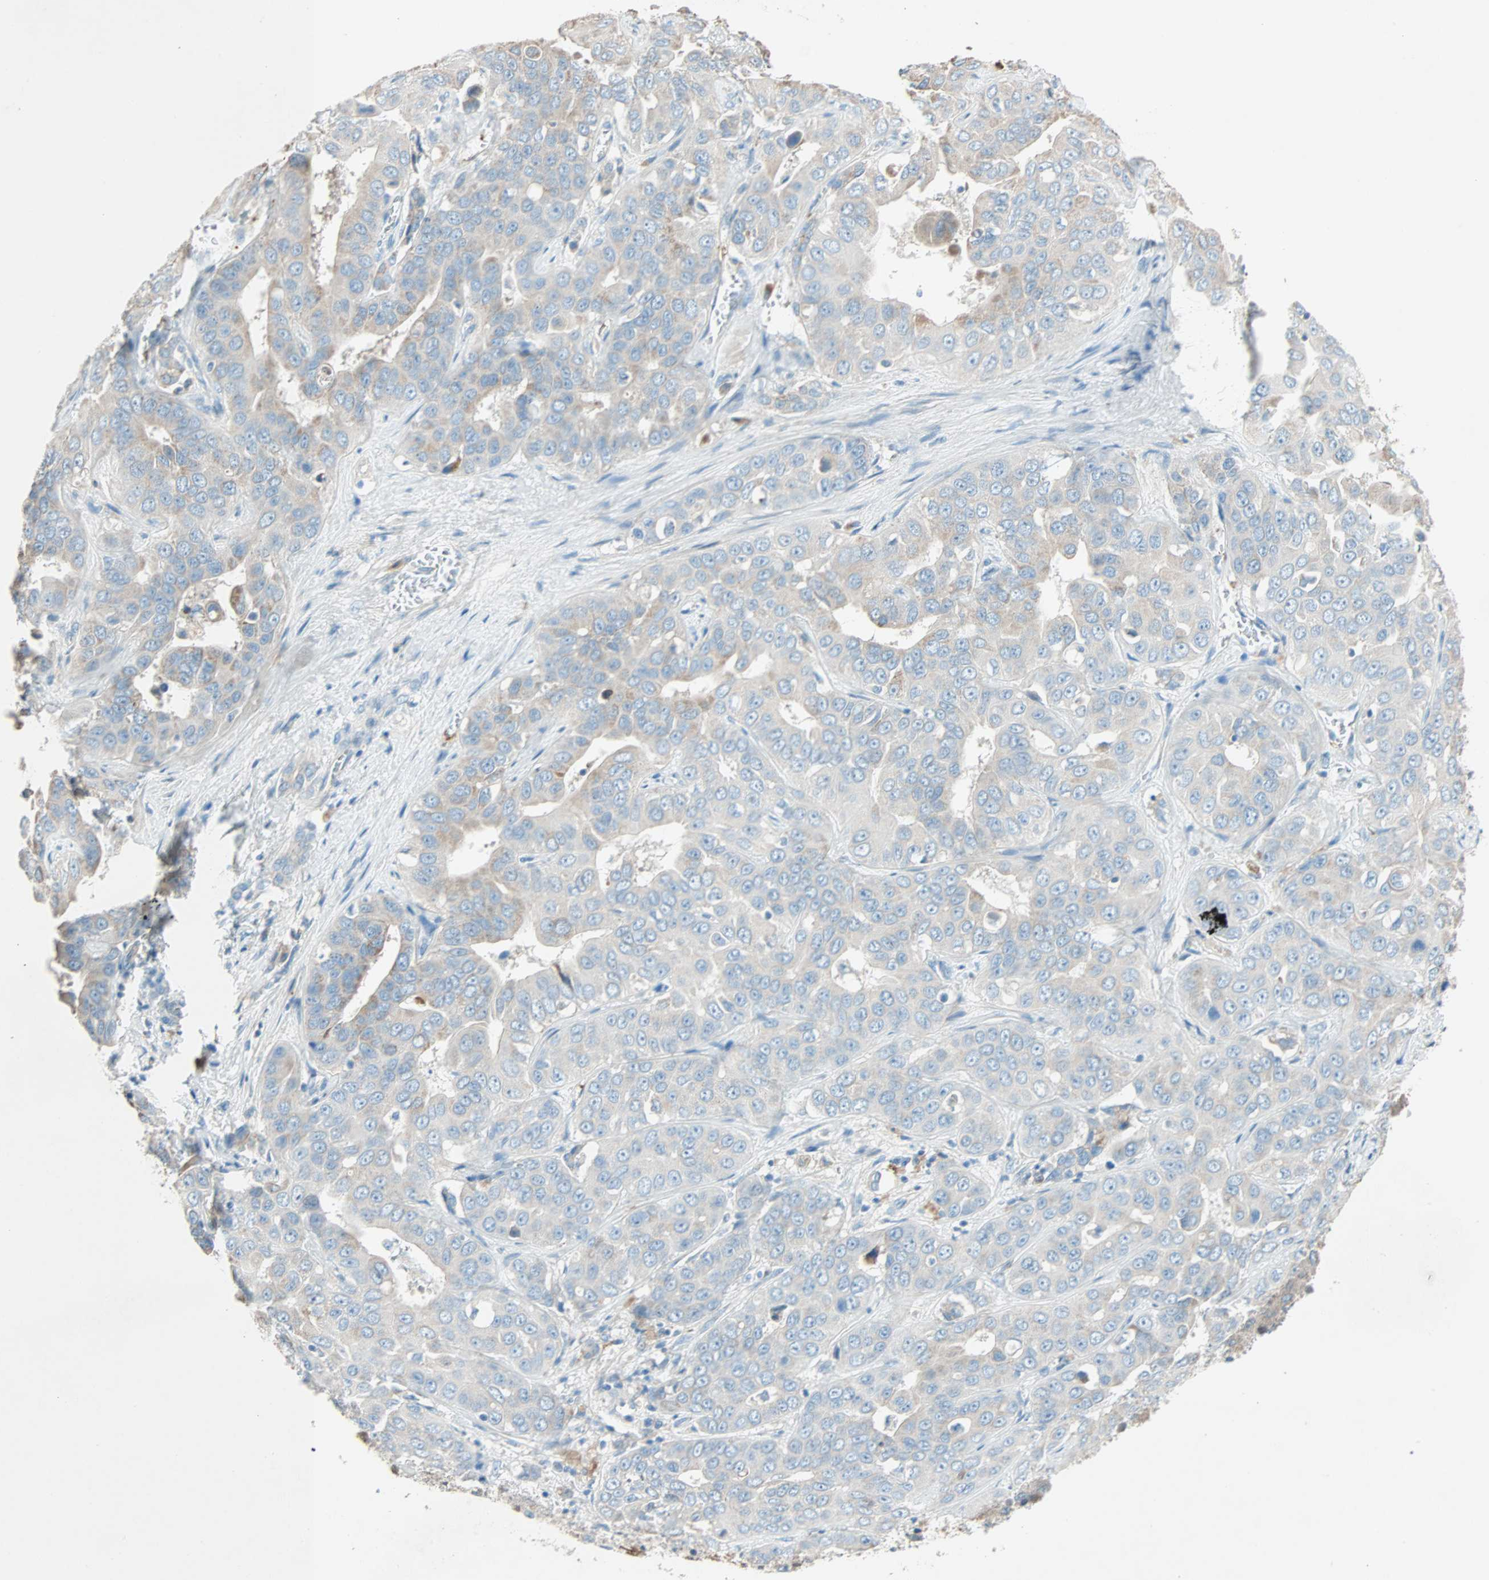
{"staining": {"intensity": "weak", "quantity": ">75%", "location": "cytoplasmic/membranous"}, "tissue": "liver cancer", "cell_type": "Tumor cells", "image_type": "cancer", "snomed": [{"axis": "morphology", "description": "Cholangiocarcinoma"}, {"axis": "topography", "description": "Liver"}], "caption": "Cholangiocarcinoma (liver) stained for a protein (brown) shows weak cytoplasmic/membranous positive positivity in about >75% of tumor cells.", "gene": "LY6G6F", "patient": {"sex": "female", "age": 52}}